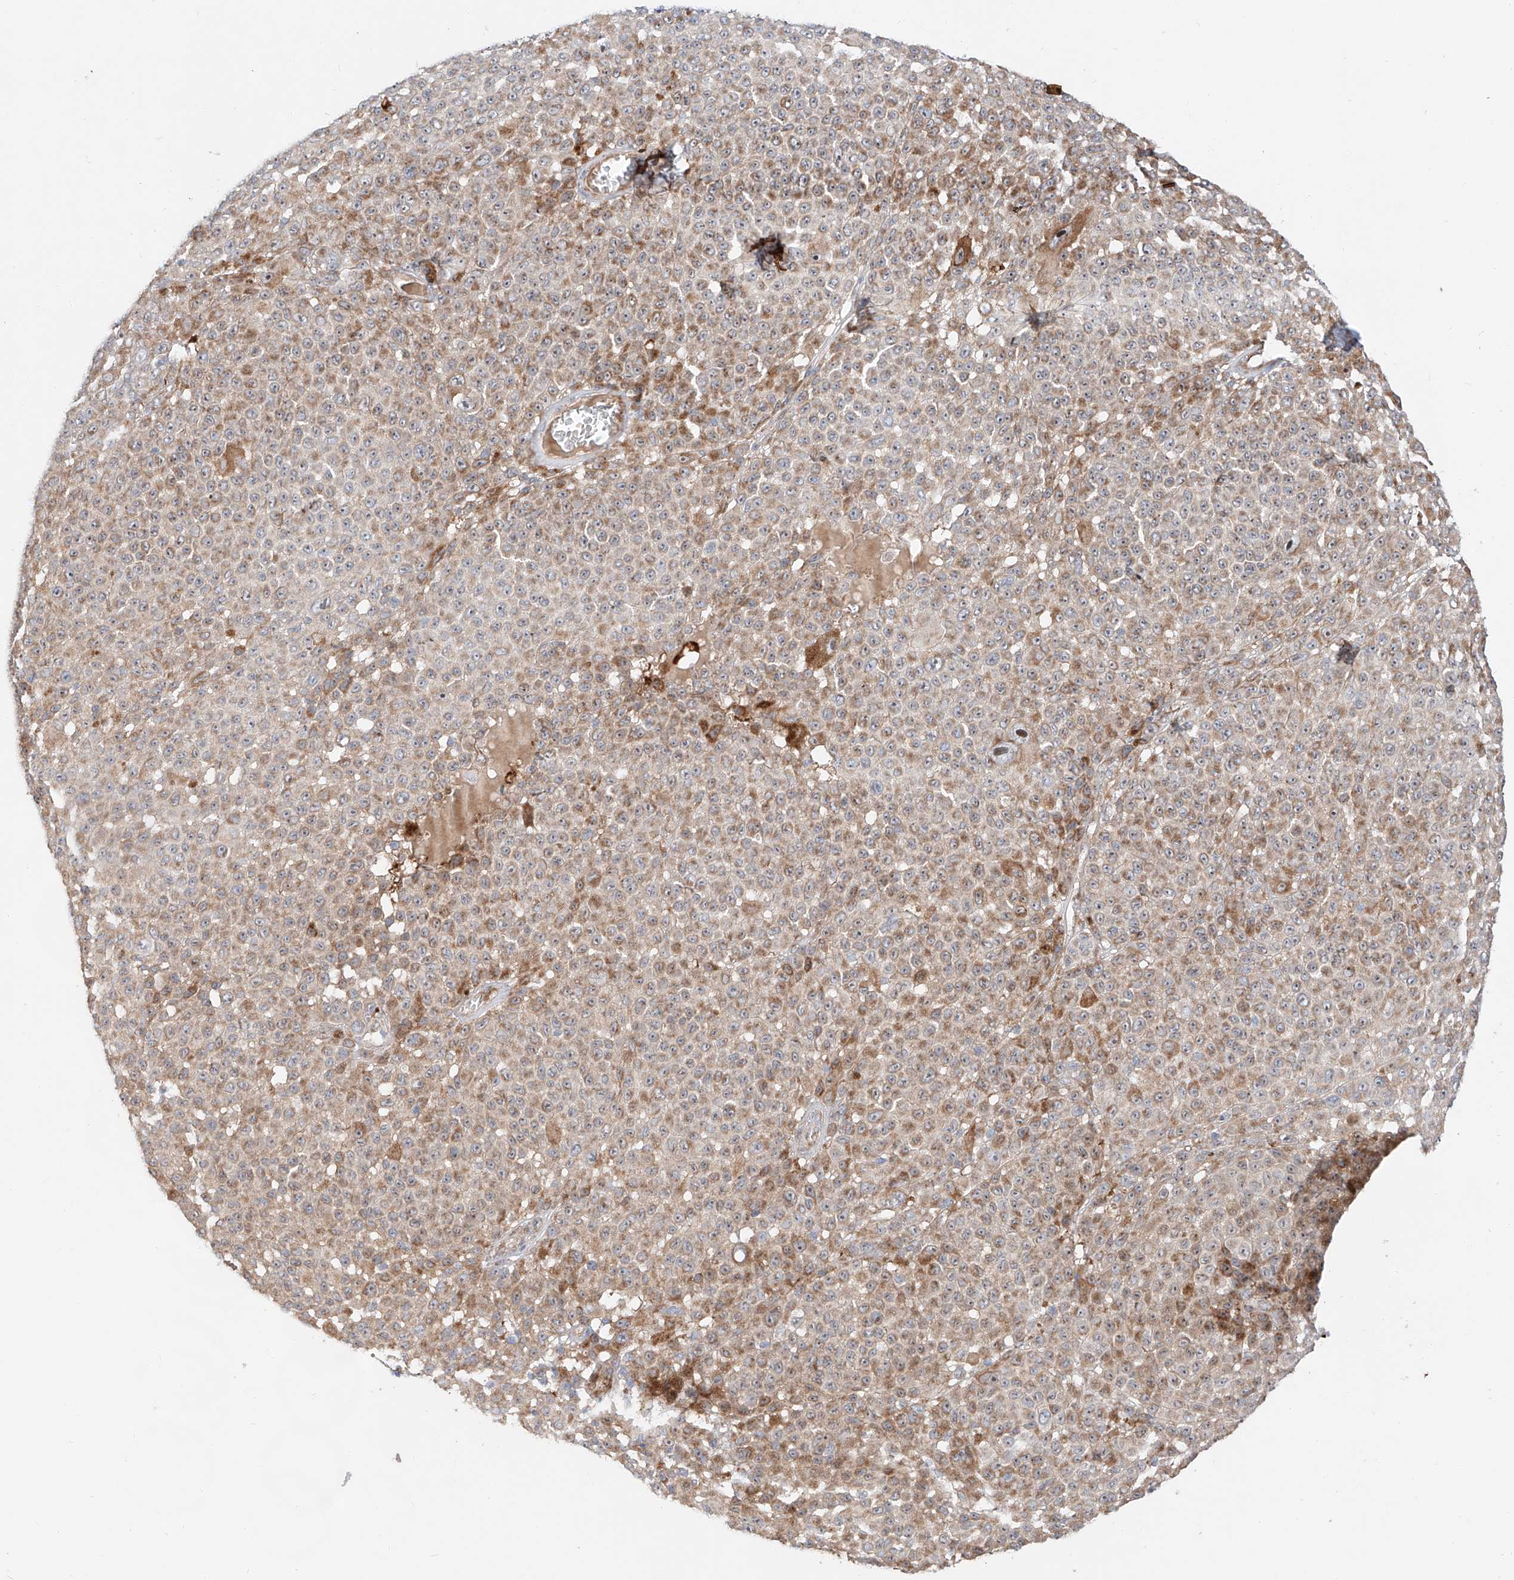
{"staining": {"intensity": "moderate", "quantity": "<25%", "location": "cytoplasmic/membranous"}, "tissue": "melanoma", "cell_type": "Tumor cells", "image_type": "cancer", "snomed": [{"axis": "morphology", "description": "Malignant melanoma, NOS"}, {"axis": "topography", "description": "Skin"}], "caption": "This is a histology image of immunohistochemistry staining of malignant melanoma, which shows moderate positivity in the cytoplasmic/membranous of tumor cells.", "gene": "USF3", "patient": {"sex": "female", "age": 94}}